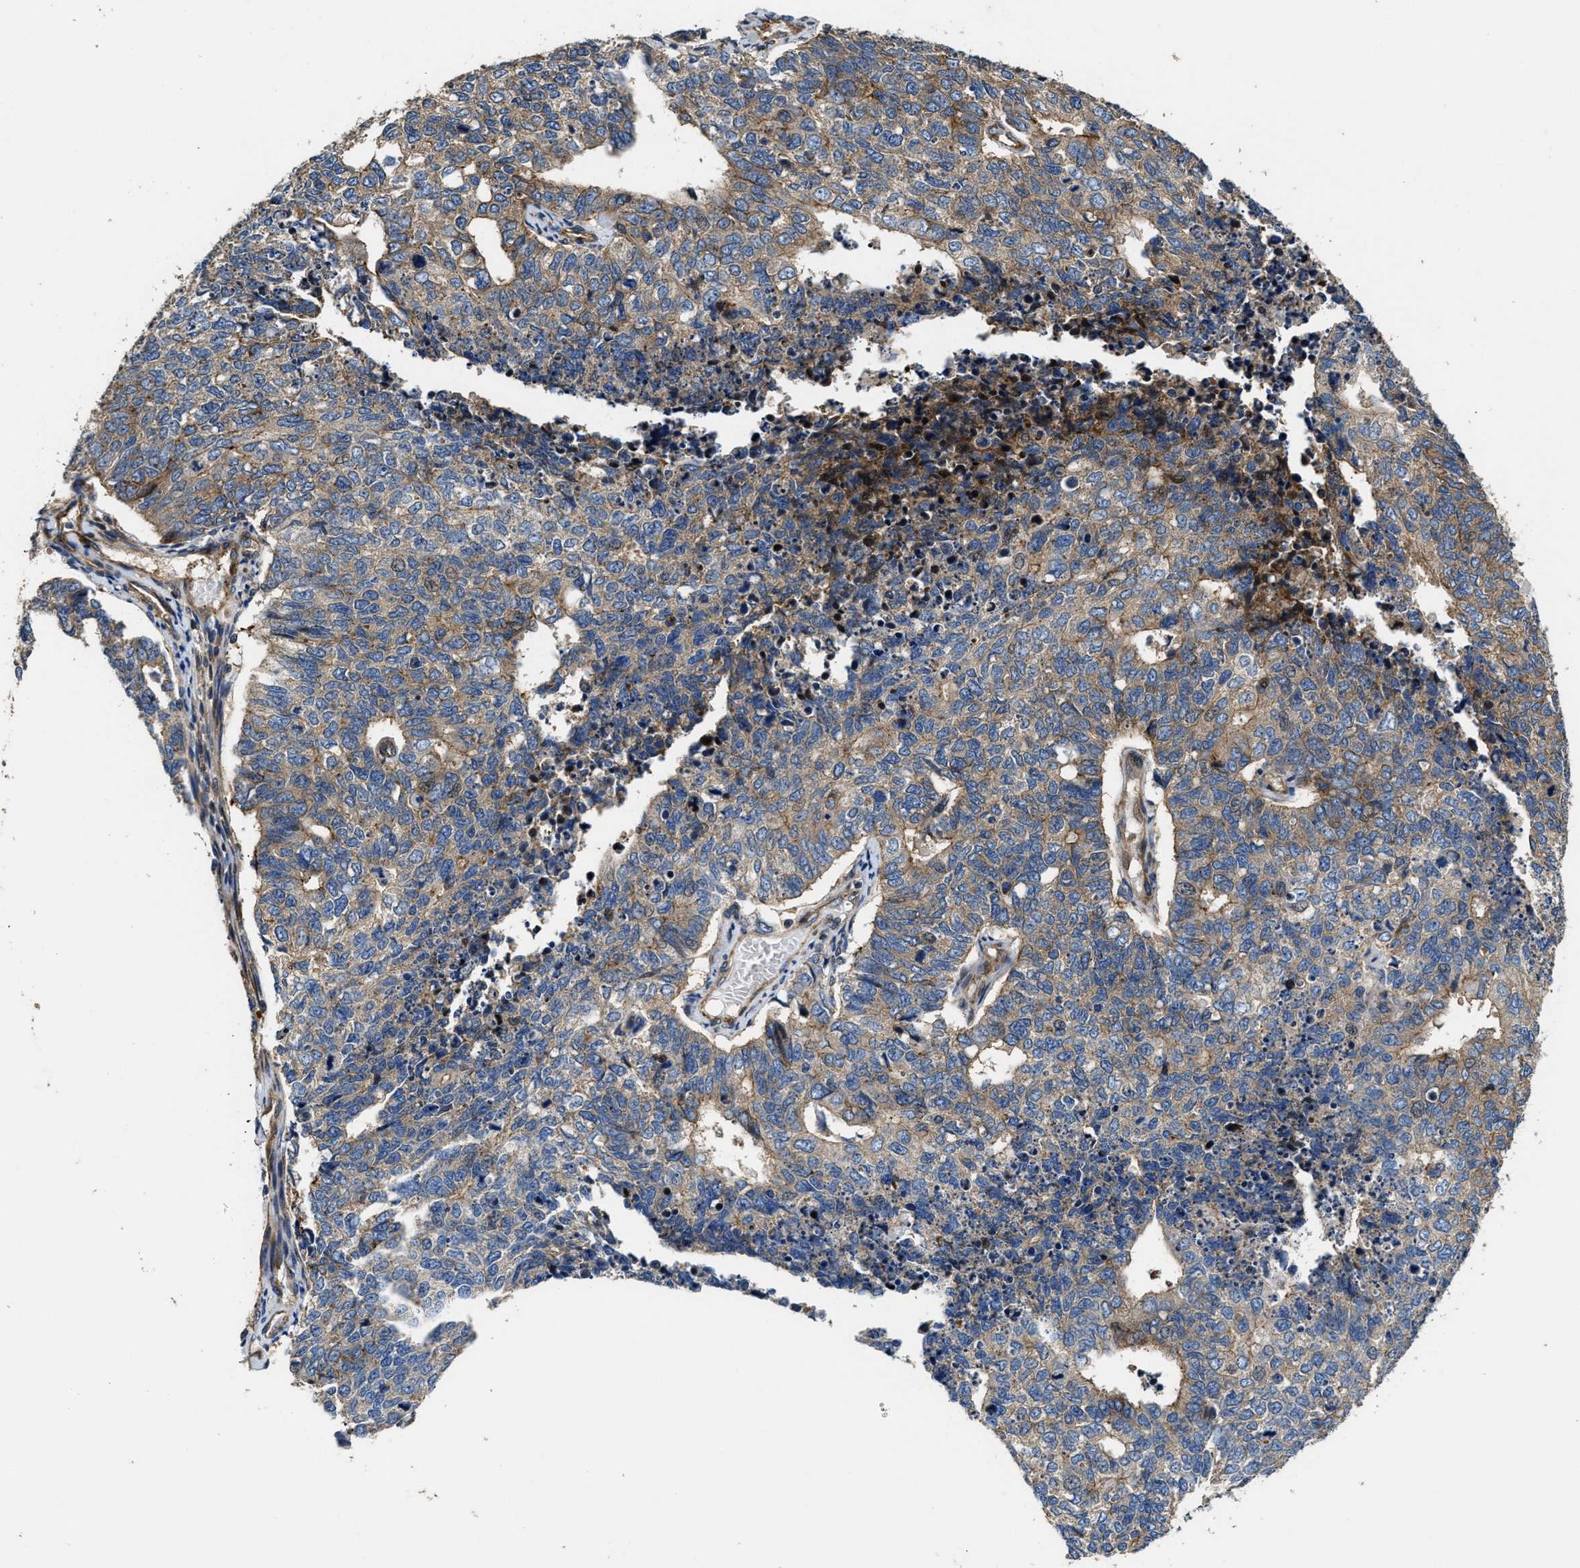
{"staining": {"intensity": "weak", "quantity": ">75%", "location": "cytoplasmic/membranous"}, "tissue": "cervical cancer", "cell_type": "Tumor cells", "image_type": "cancer", "snomed": [{"axis": "morphology", "description": "Squamous cell carcinoma, NOS"}, {"axis": "topography", "description": "Cervix"}], "caption": "Cervical squamous cell carcinoma stained with a brown dye demonstrates weak cytoplasmic/membranous positive expression in about >75% of tumor cells.", "gene": "PTAR1", "patient": {"sex": "female", "age": 63}}